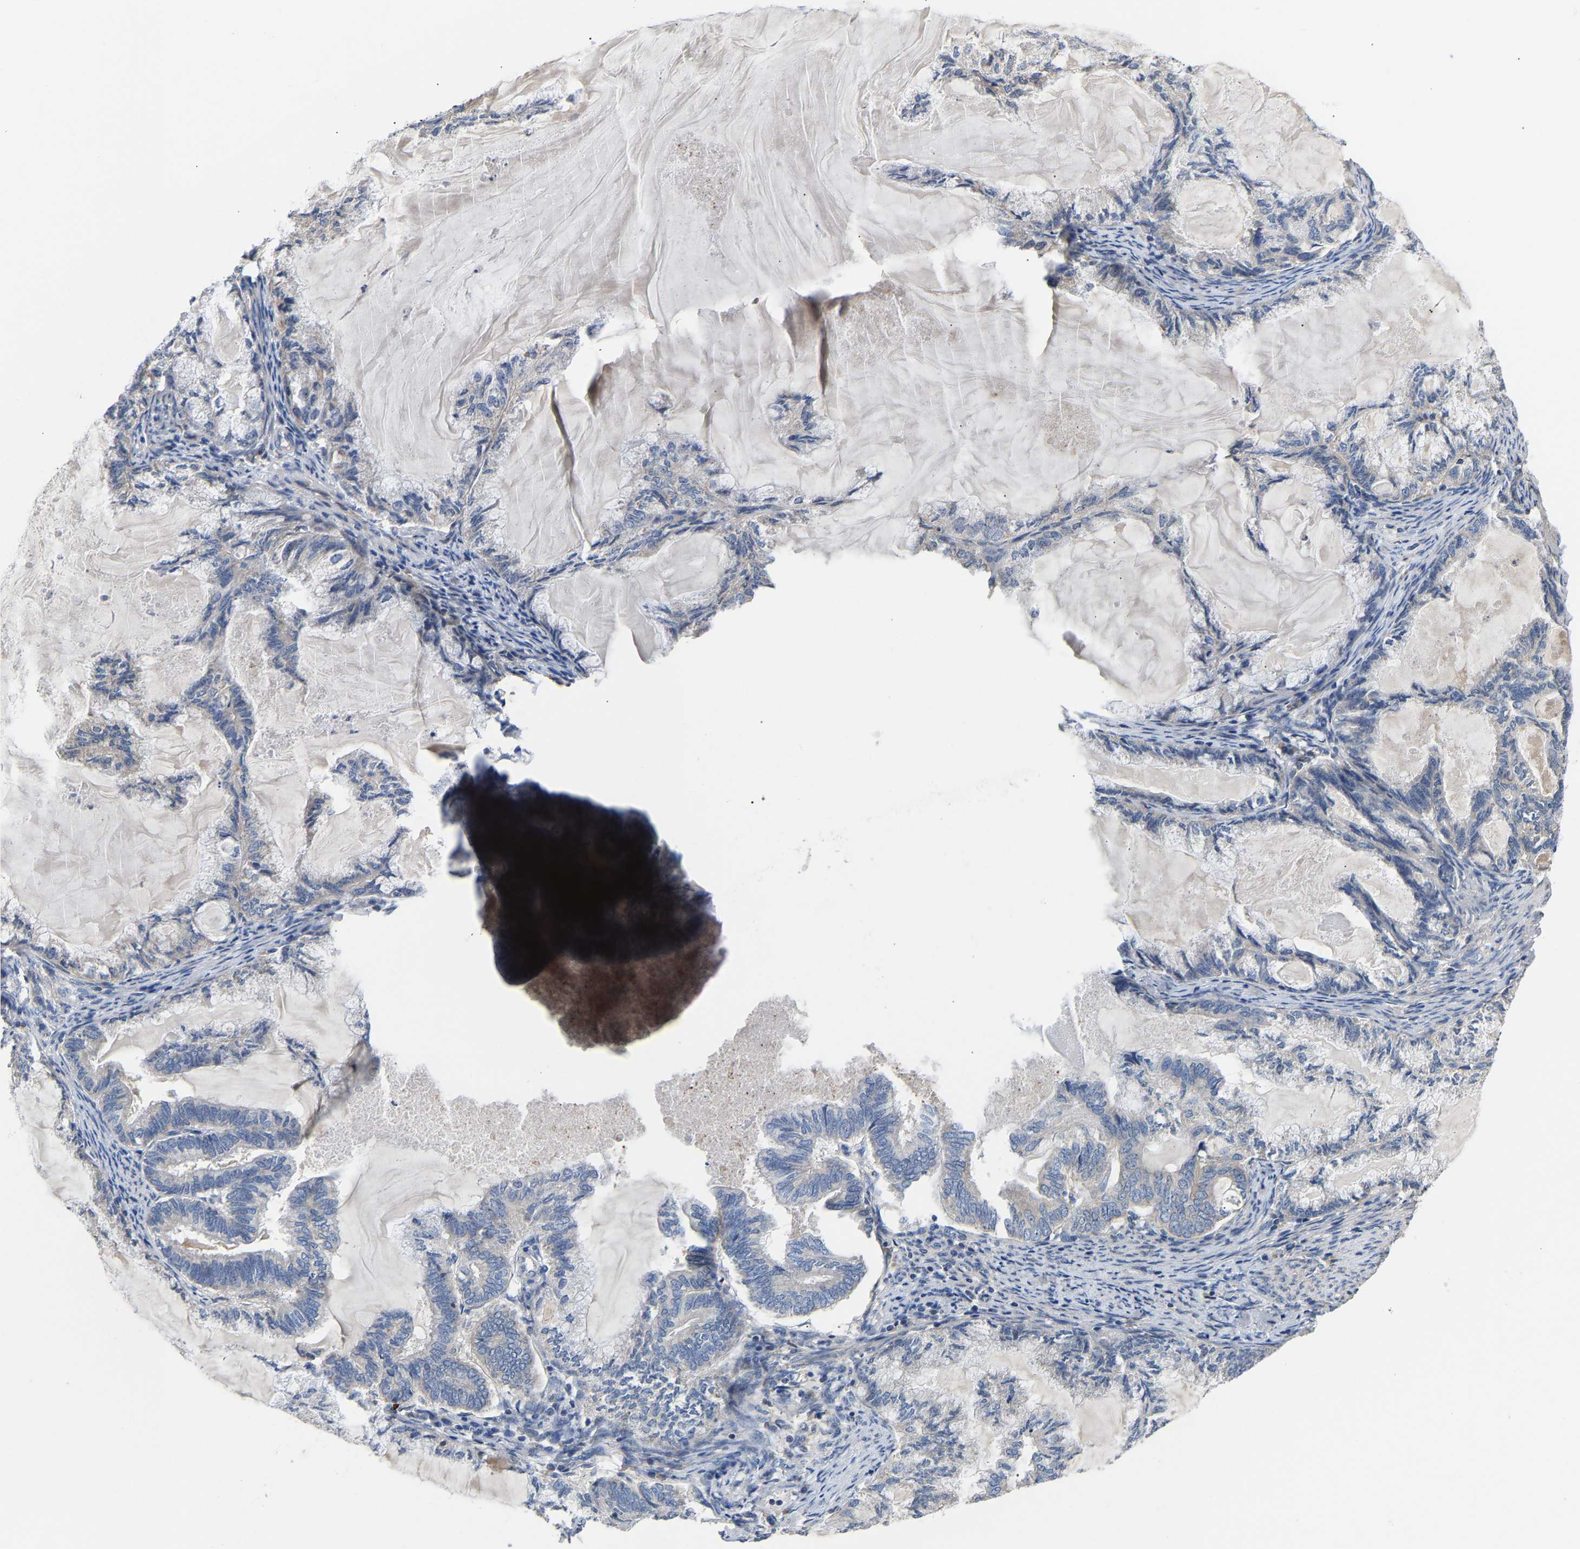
{"staining": {"intensity": "negative", "quantity": "none", "location": "none"}, "tissue": "endometrial cancer", "cell_type": "Tumor cells", "image_type": "cancer", "snomed": [{"axis": "morphology", "description": "Adenocarcinoma, NOS"}, {"axis": "topography", "description": "Endometrium"}], "caption": "Immunohistochemistry (IHC) of endometrial adenocarcinoma shows no staining in tumor cells. (DAB immunohistochemistry visualized using brightfield microscopy, high magnification).", "gene": "CCDC171", "patient": {"sex": "female", "age": 86}}